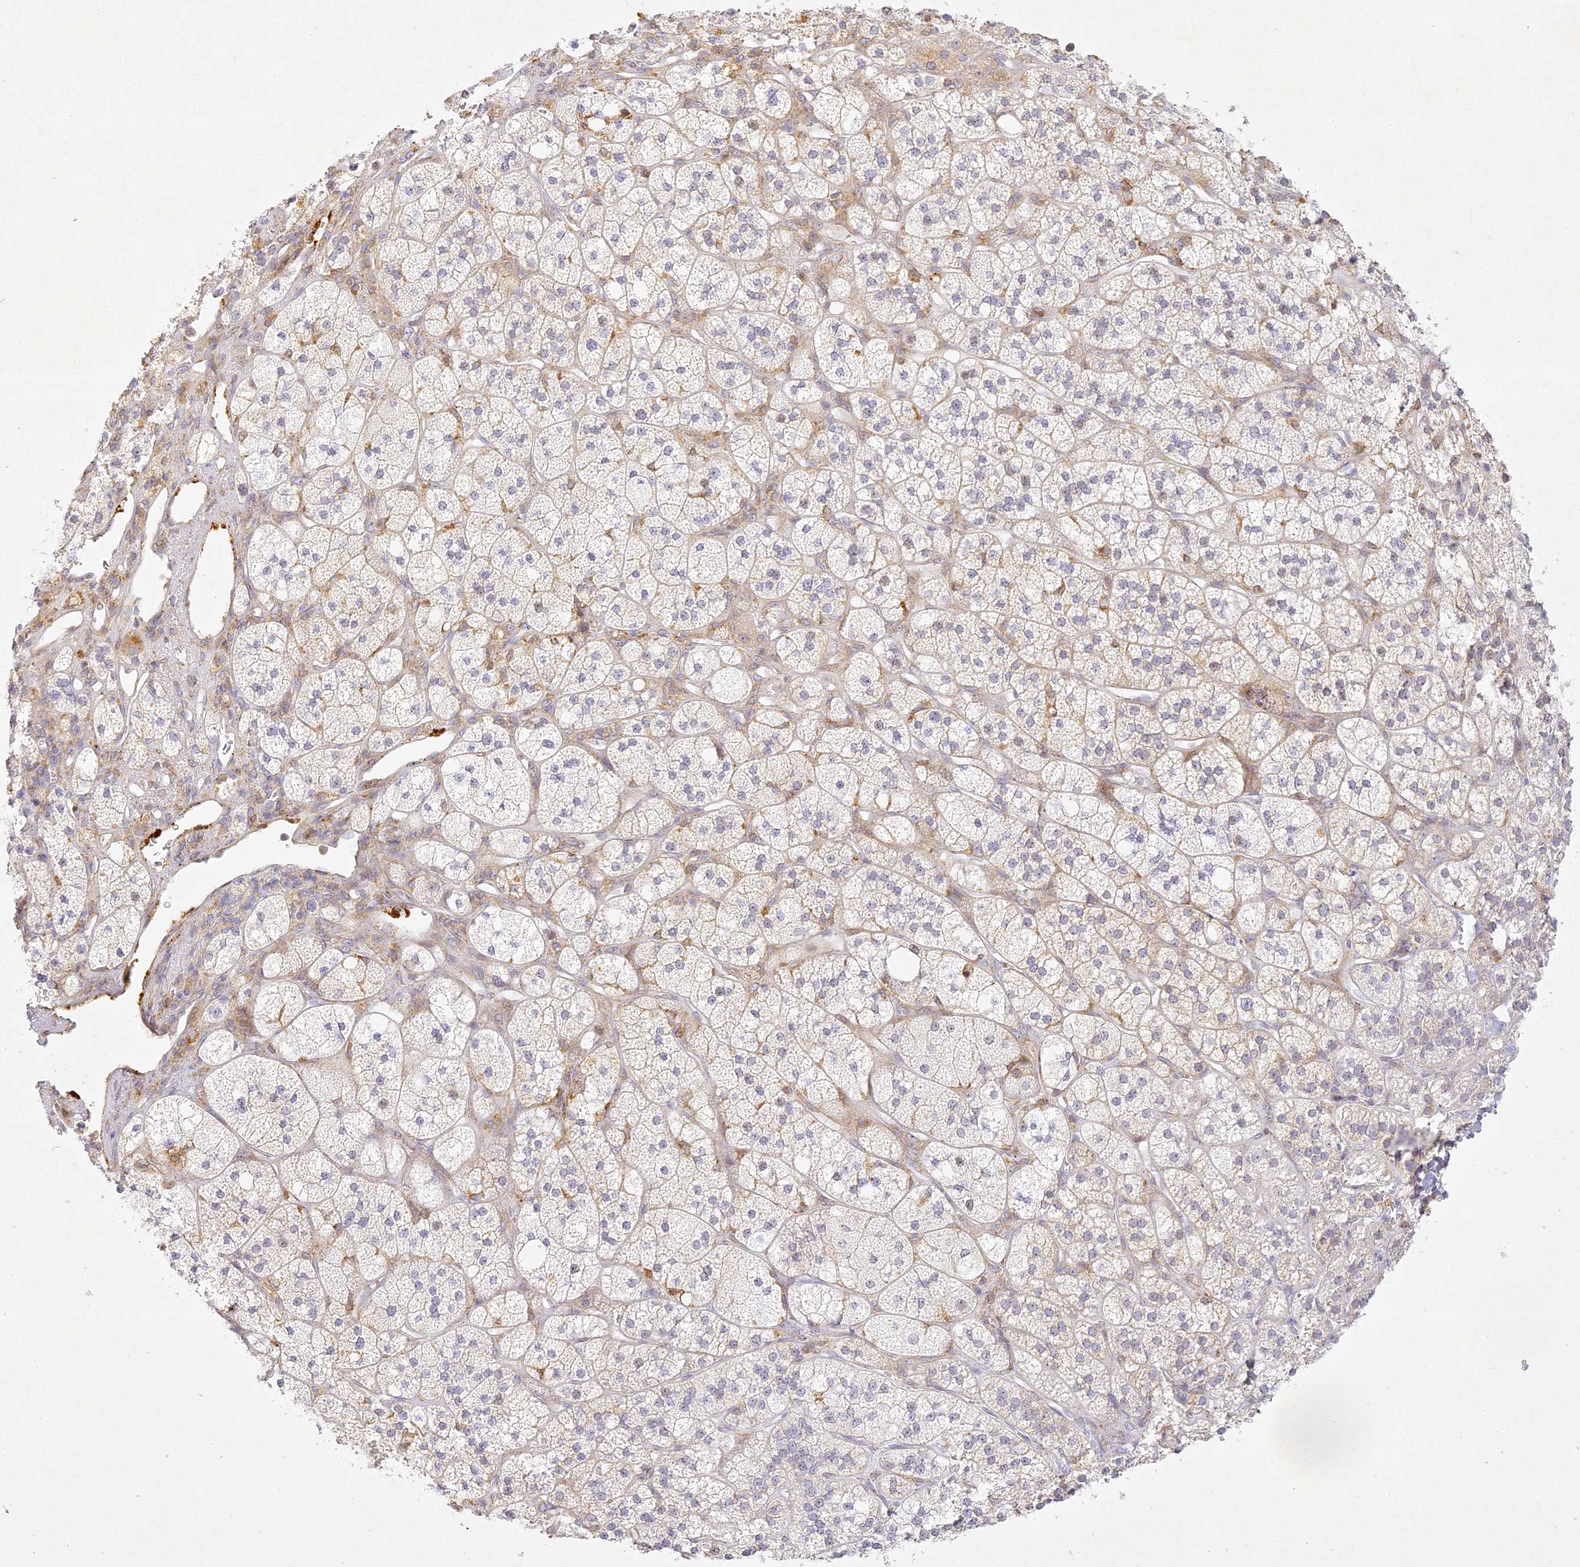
{"staining": {"intensity": "moderate", "quantity": "<25%", "location": "cytoplasmic/membranous,nuclear"}, "tissue": "adrenal gland", "cell_type": "Glandular cells", "image_type": "normal", "snomed": [{"axis": "morphology", "description": "Normal tissue, NOS"}, {"axis": "topography", "description": "Adrenal gland"}], "caption": "Immunohistochemical staining of unremarkable human adrenal gland displays <25% levels of moderate cytoplasmic/membranous,nuclear protein staining in about <25% of glandular cells.", "gene": "SLC30A5", "patient": {"sex": "male", "age": 61}}